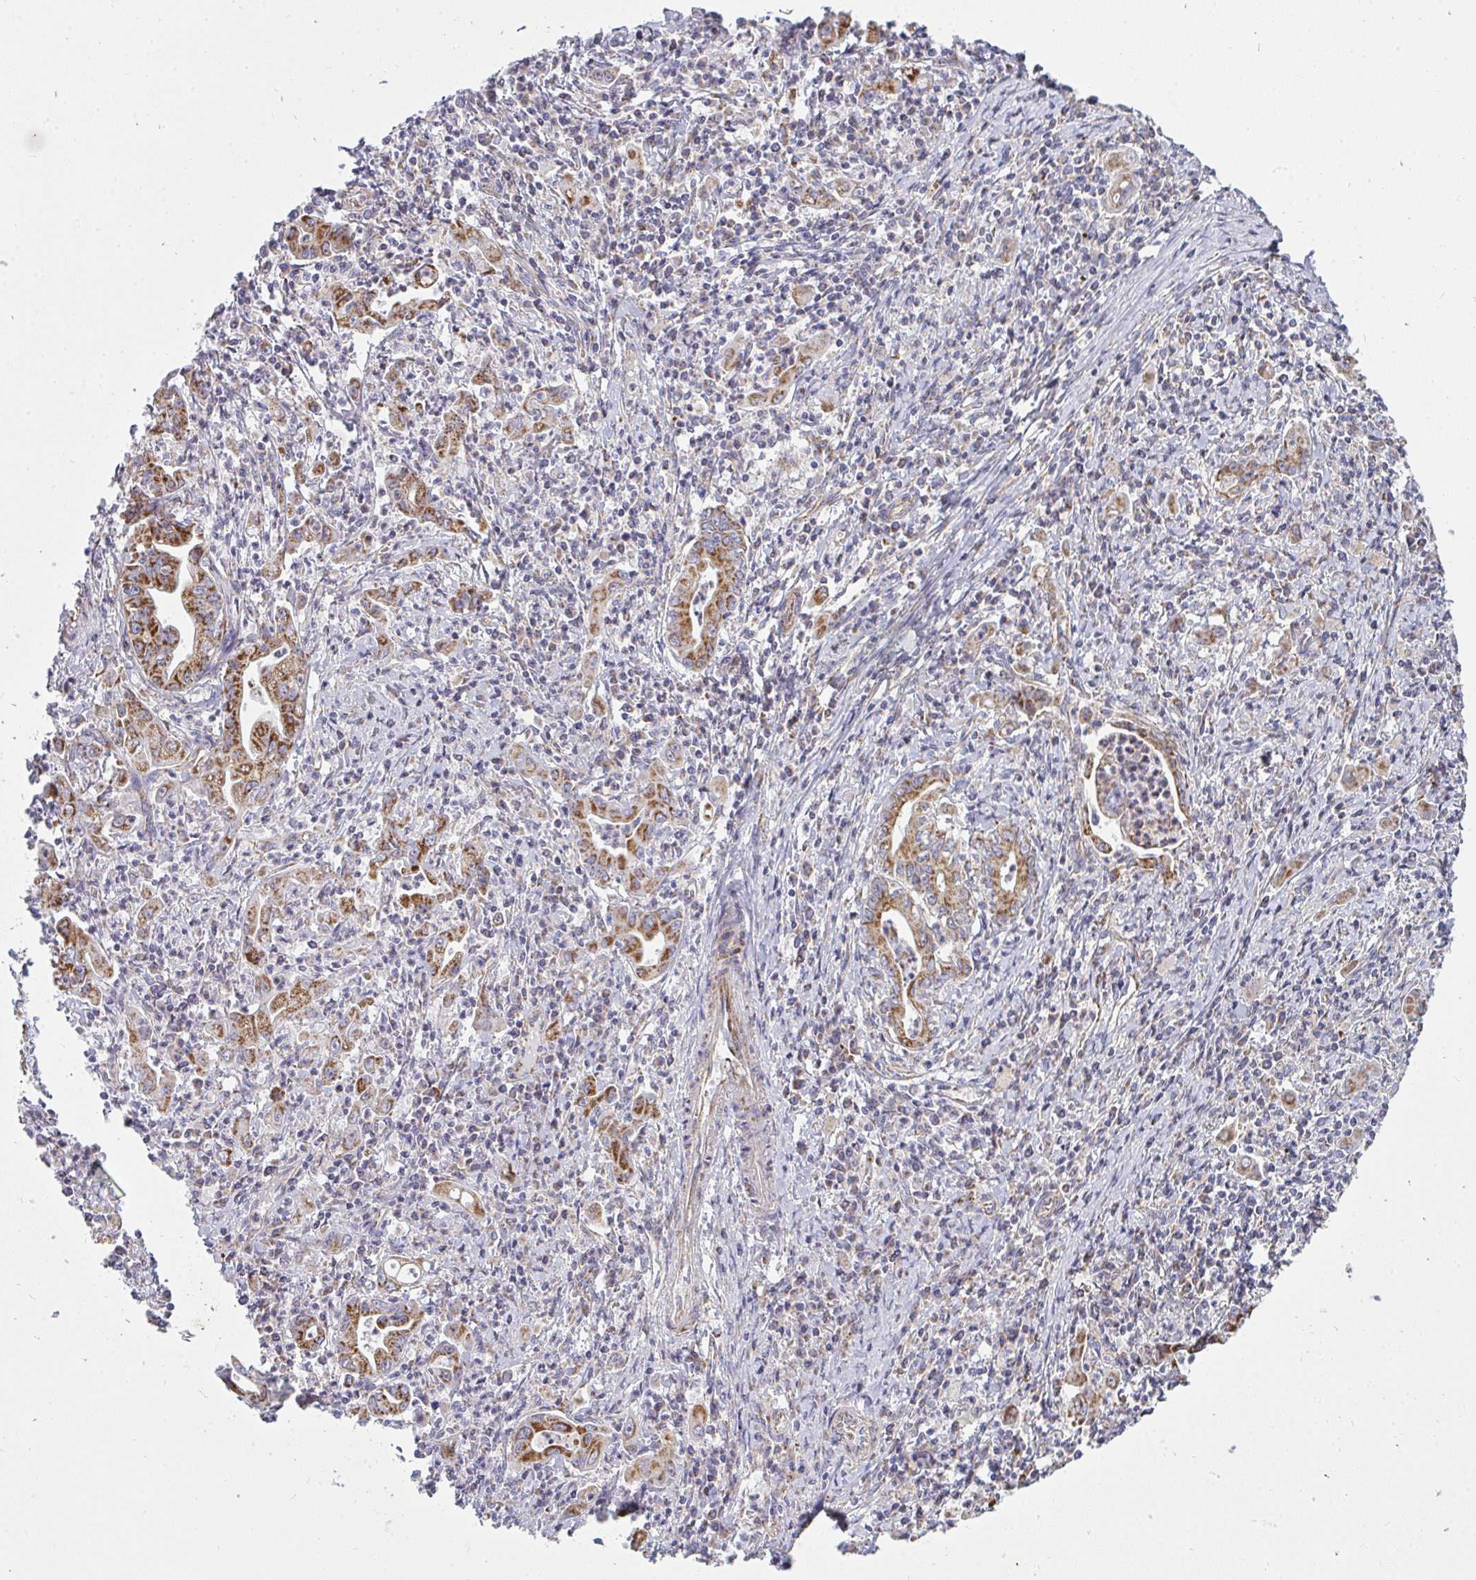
{"staining": {"intensity": "strong", "quantity": ">75%", "location": "cytoplasmic/membranous"}, "tissue": "stomach cancer", "cell_type": "Tumor cells", "image_type": "cancer", "snomed": [{"axis": "morphology", "description": "Adenocarcinoma, NOS"}, {"axis": "topography", "description": "Stomach, upper"}], "caption": "An image of stomach cancer (adenocarcinoma) stained for a protein demonstrates strong cytoplasmic/membranous brown staining in tumor cells. The staining is performed using DAB (3,3'-diaminobenzidine) brown chromogen to label protein expression. The nuclei are counter-stained blue using hematoxylin.", "gene": "FAHD1", "patient": {"sex": "female", "age": 79}}